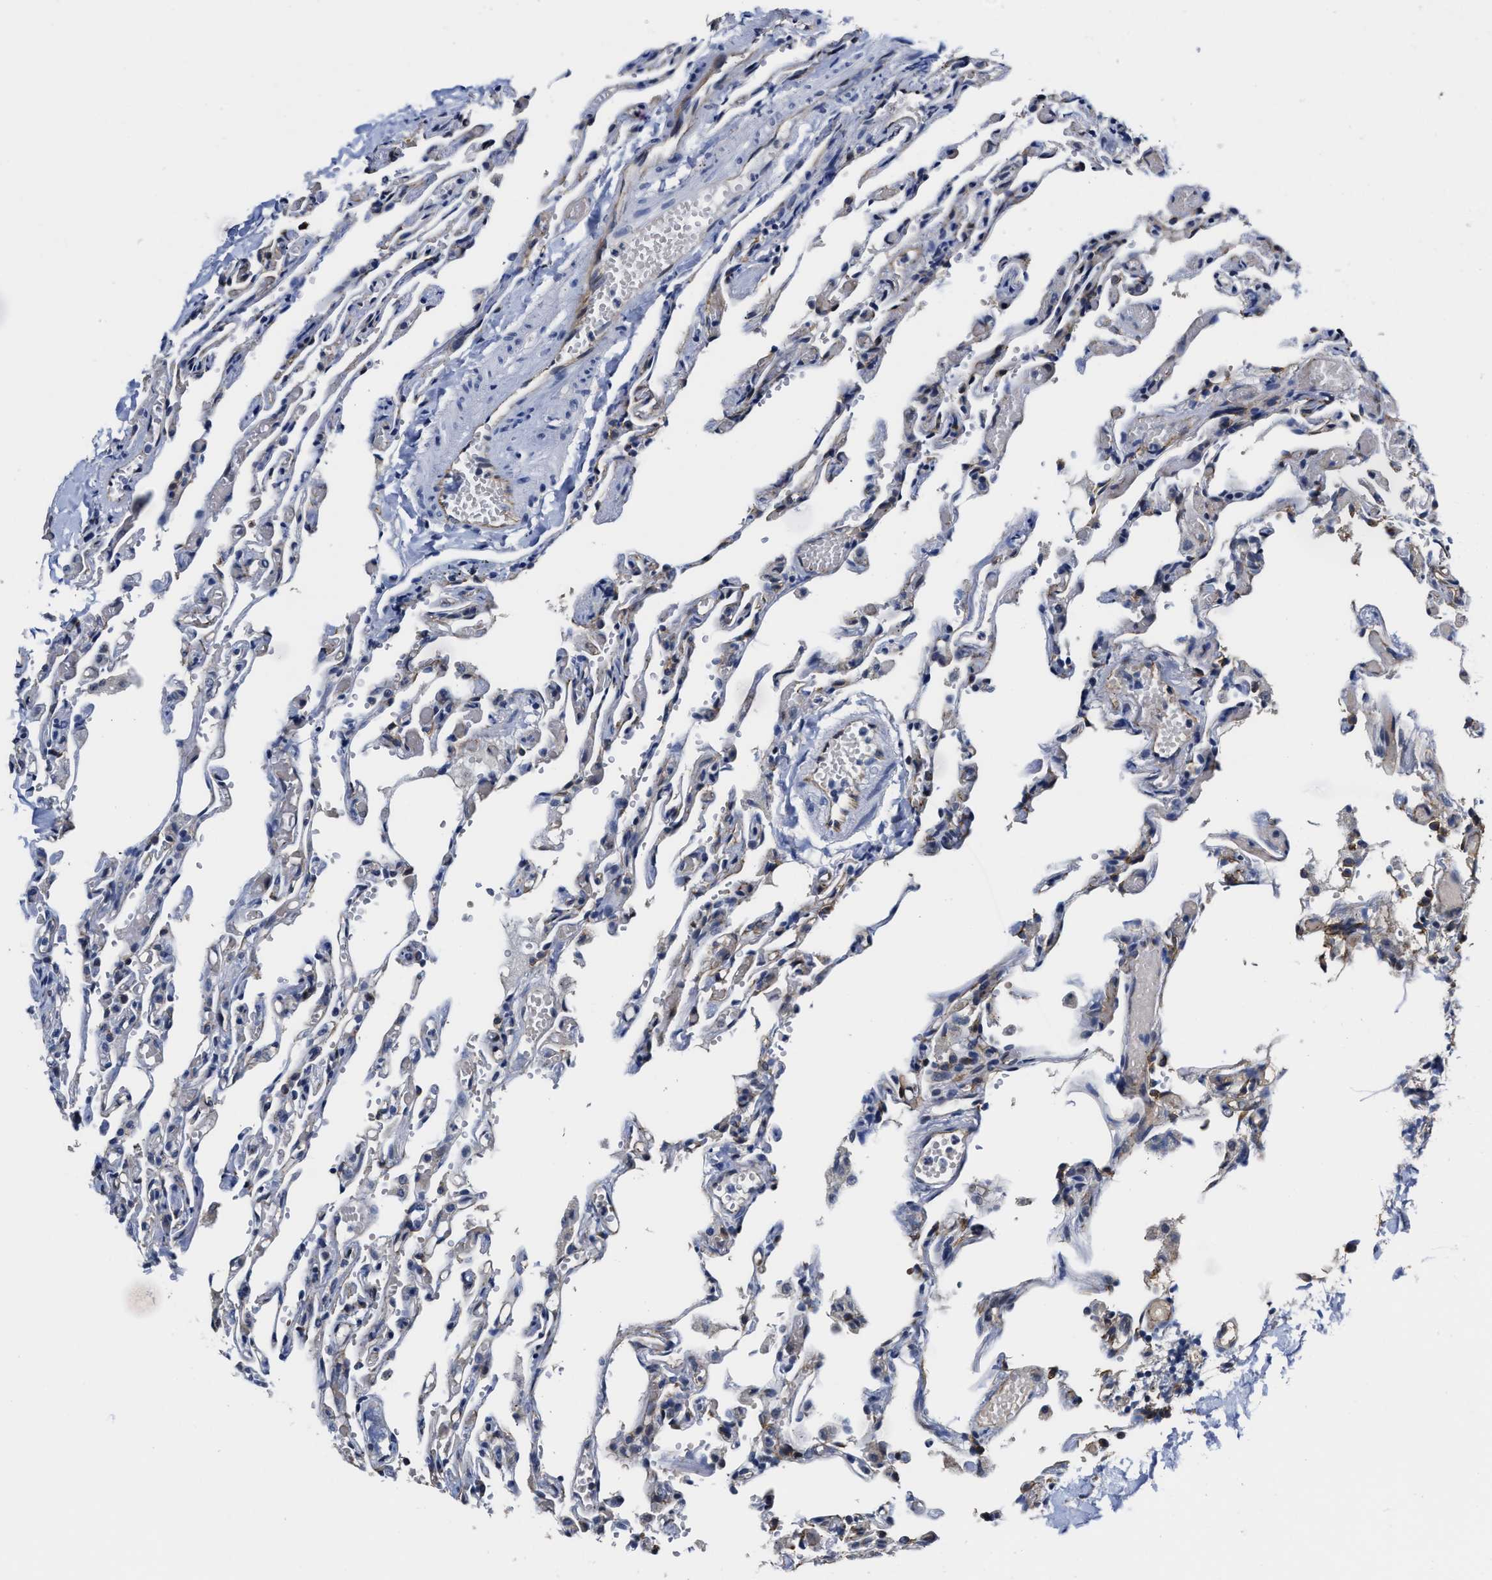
{"staining": {"intensity": "negative", "quantity": "none", "location": "none"}, "tissue": "lung", "cell_type": "Alveolar cells", "image_type": "normal", "snomed": [{"axis": "morphology", "description": "Normal tissue, NOS"}, {"axis": "topography", "description": "Lung"}], "caption": "This histopathology image is of normal lung stained with immunohistochemistry to label a protein in brown with the nuclei are counter-stained blue. There is no staining in alveolar cells.", "gene": "GHITM", "patient": {"sex": "male", "age": 21}}